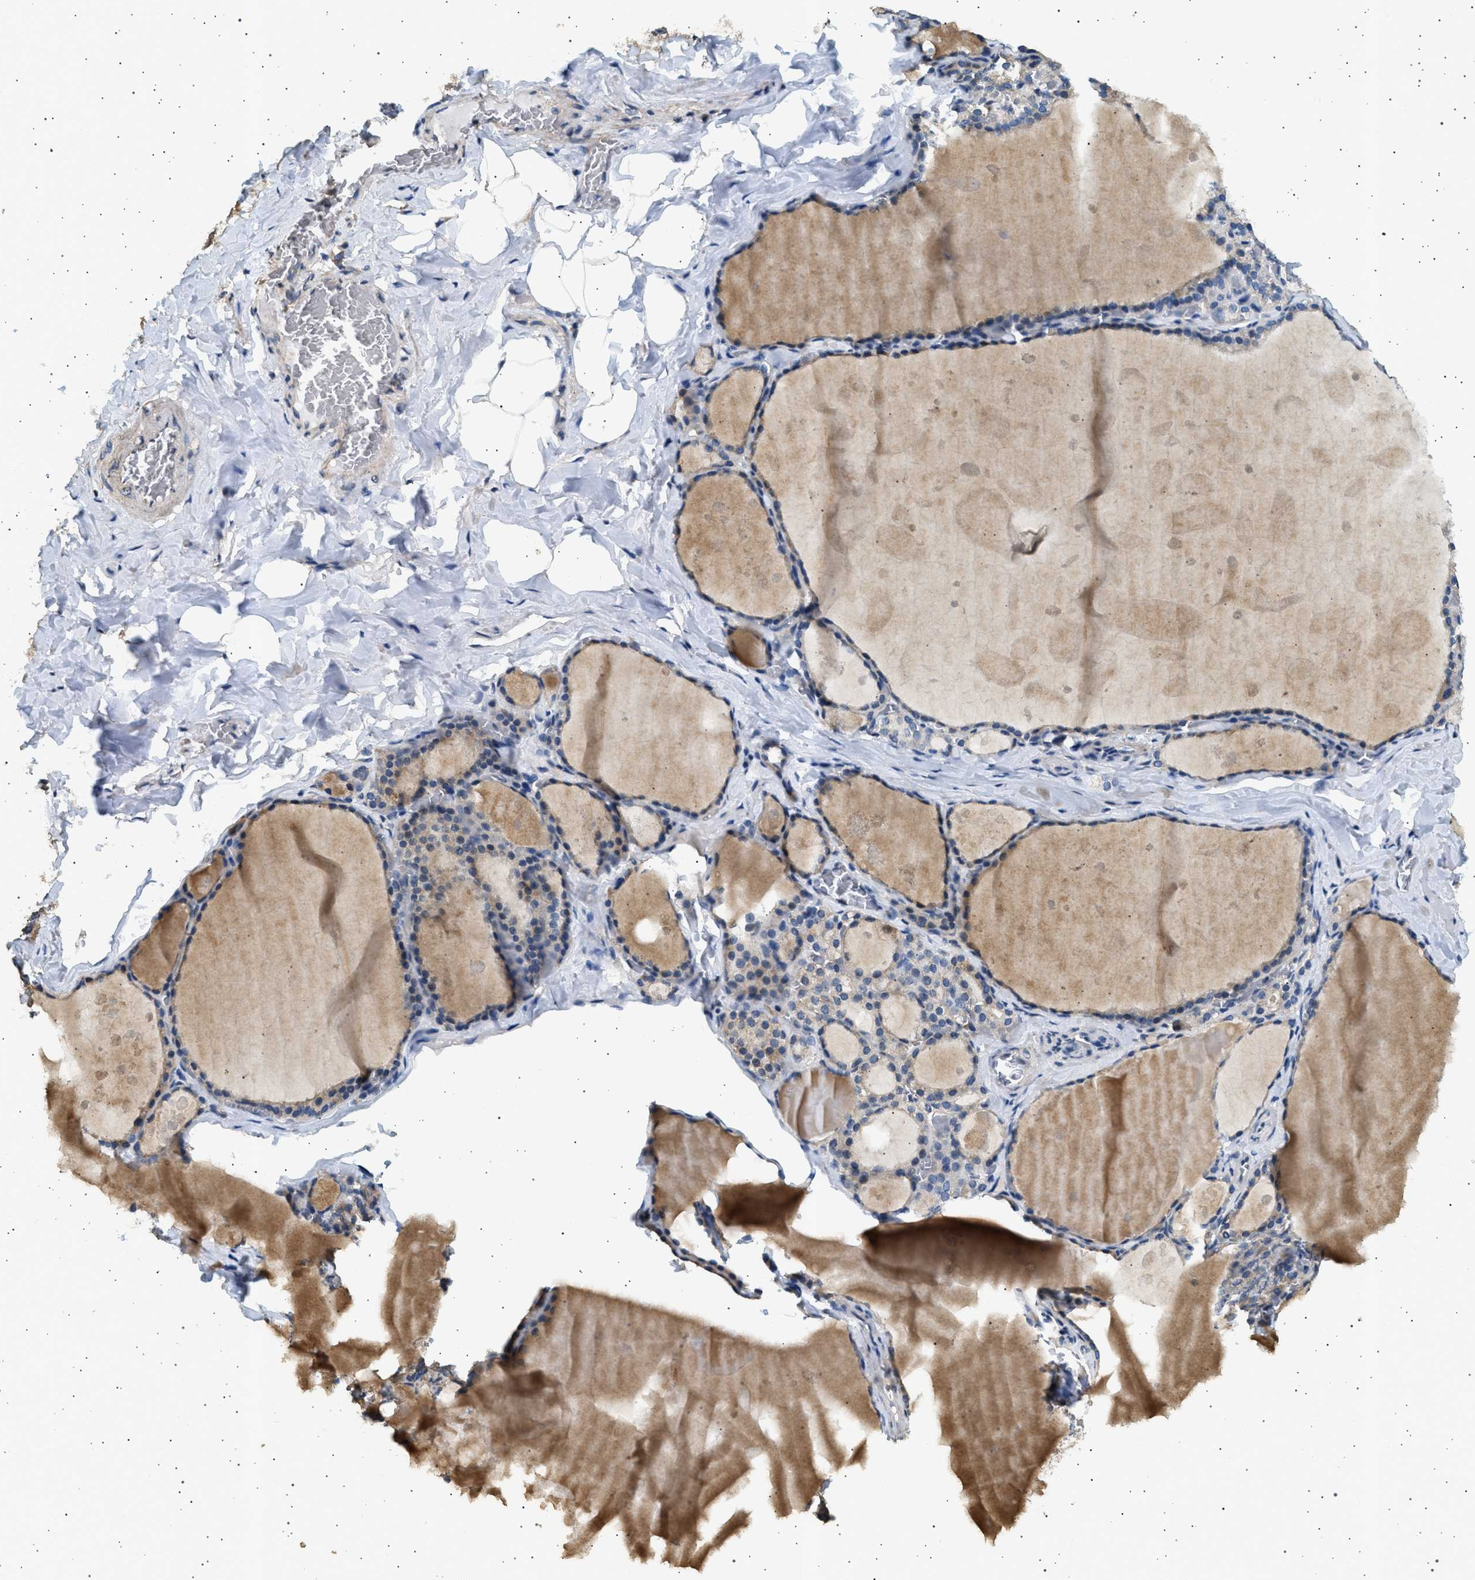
{"staining": {"intensity": "weak", "quantity": "25%-75%", "location": "cytoplasmic/membranous"}, "tissue": "thyroid gland", "cell_type": "Glandular cells", "image_type": "normal", "snomed": [{"axis": "morphology", "description": "Normal tissue, NOS"}, {"axis": "topography", "description": "Thyroid gland"}], "caption": "IHC of benign thyroid gland demonstrates low levels of weak cytoplasmic/membranous expression in about 25%-75% of glandular cells. (IHC, brightfield microscopy, high magnification).", "gene": "KCNA4", "patient": {"sex": "male", "age": 56}}